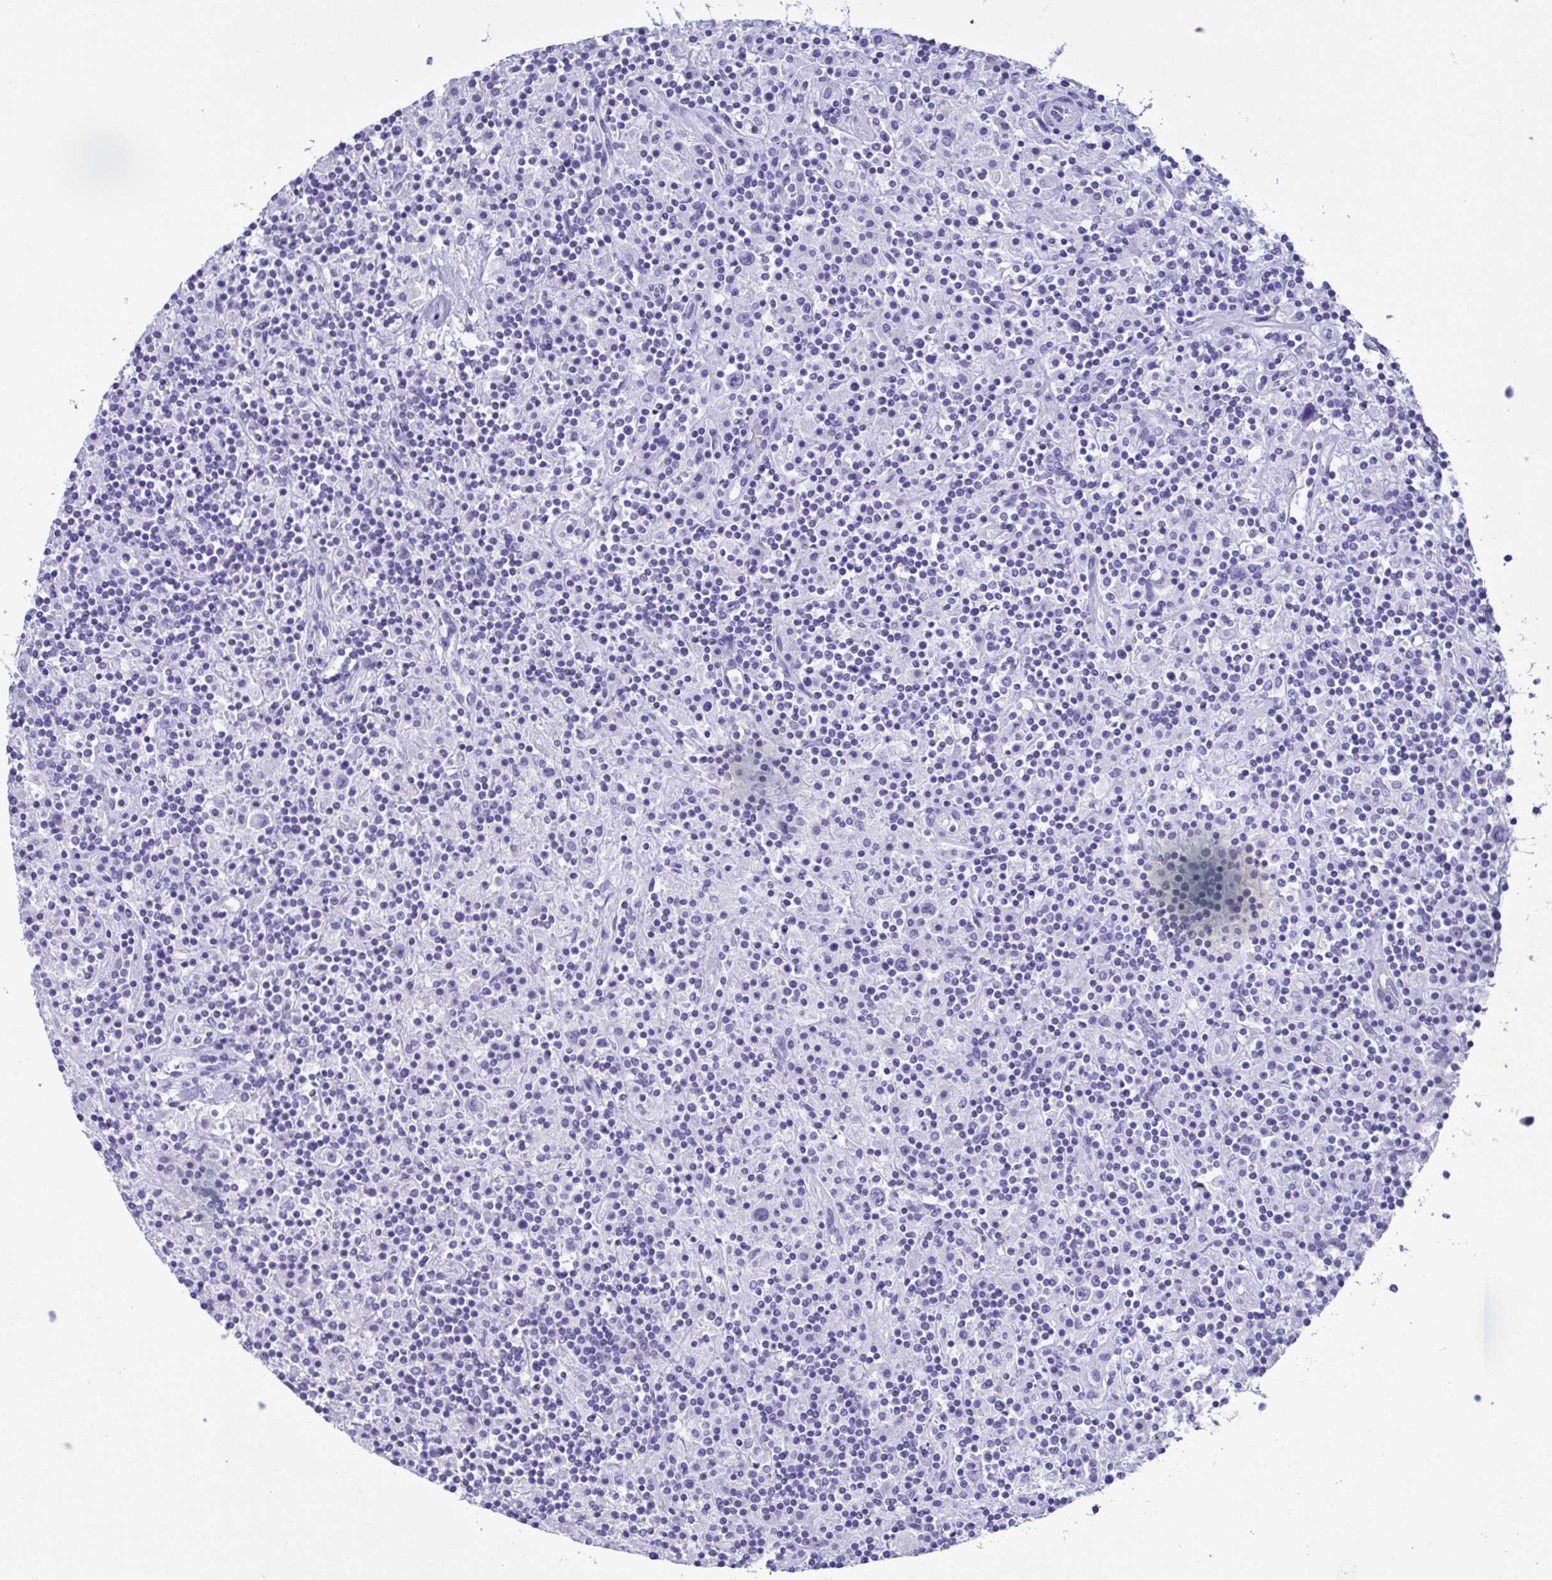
{"staining": {"intensity": "negative", "quantity": "none", "location": "none"}, "tissue": "lymphoma", "cell_type": "Tumor cells", "image_type": "cancer", "snomed": [{"axis": "morphology", "description": "Hodgkin's disease, NOS"}, {"axis": "topography", "description": "Lymph node"}], "caption": "Immunohistochemical staining of human Hodgkin's disease shows no significant expression in tumor cells.", "gene": "TSPY2", "patient": {"sex": "male", "age": 70}}